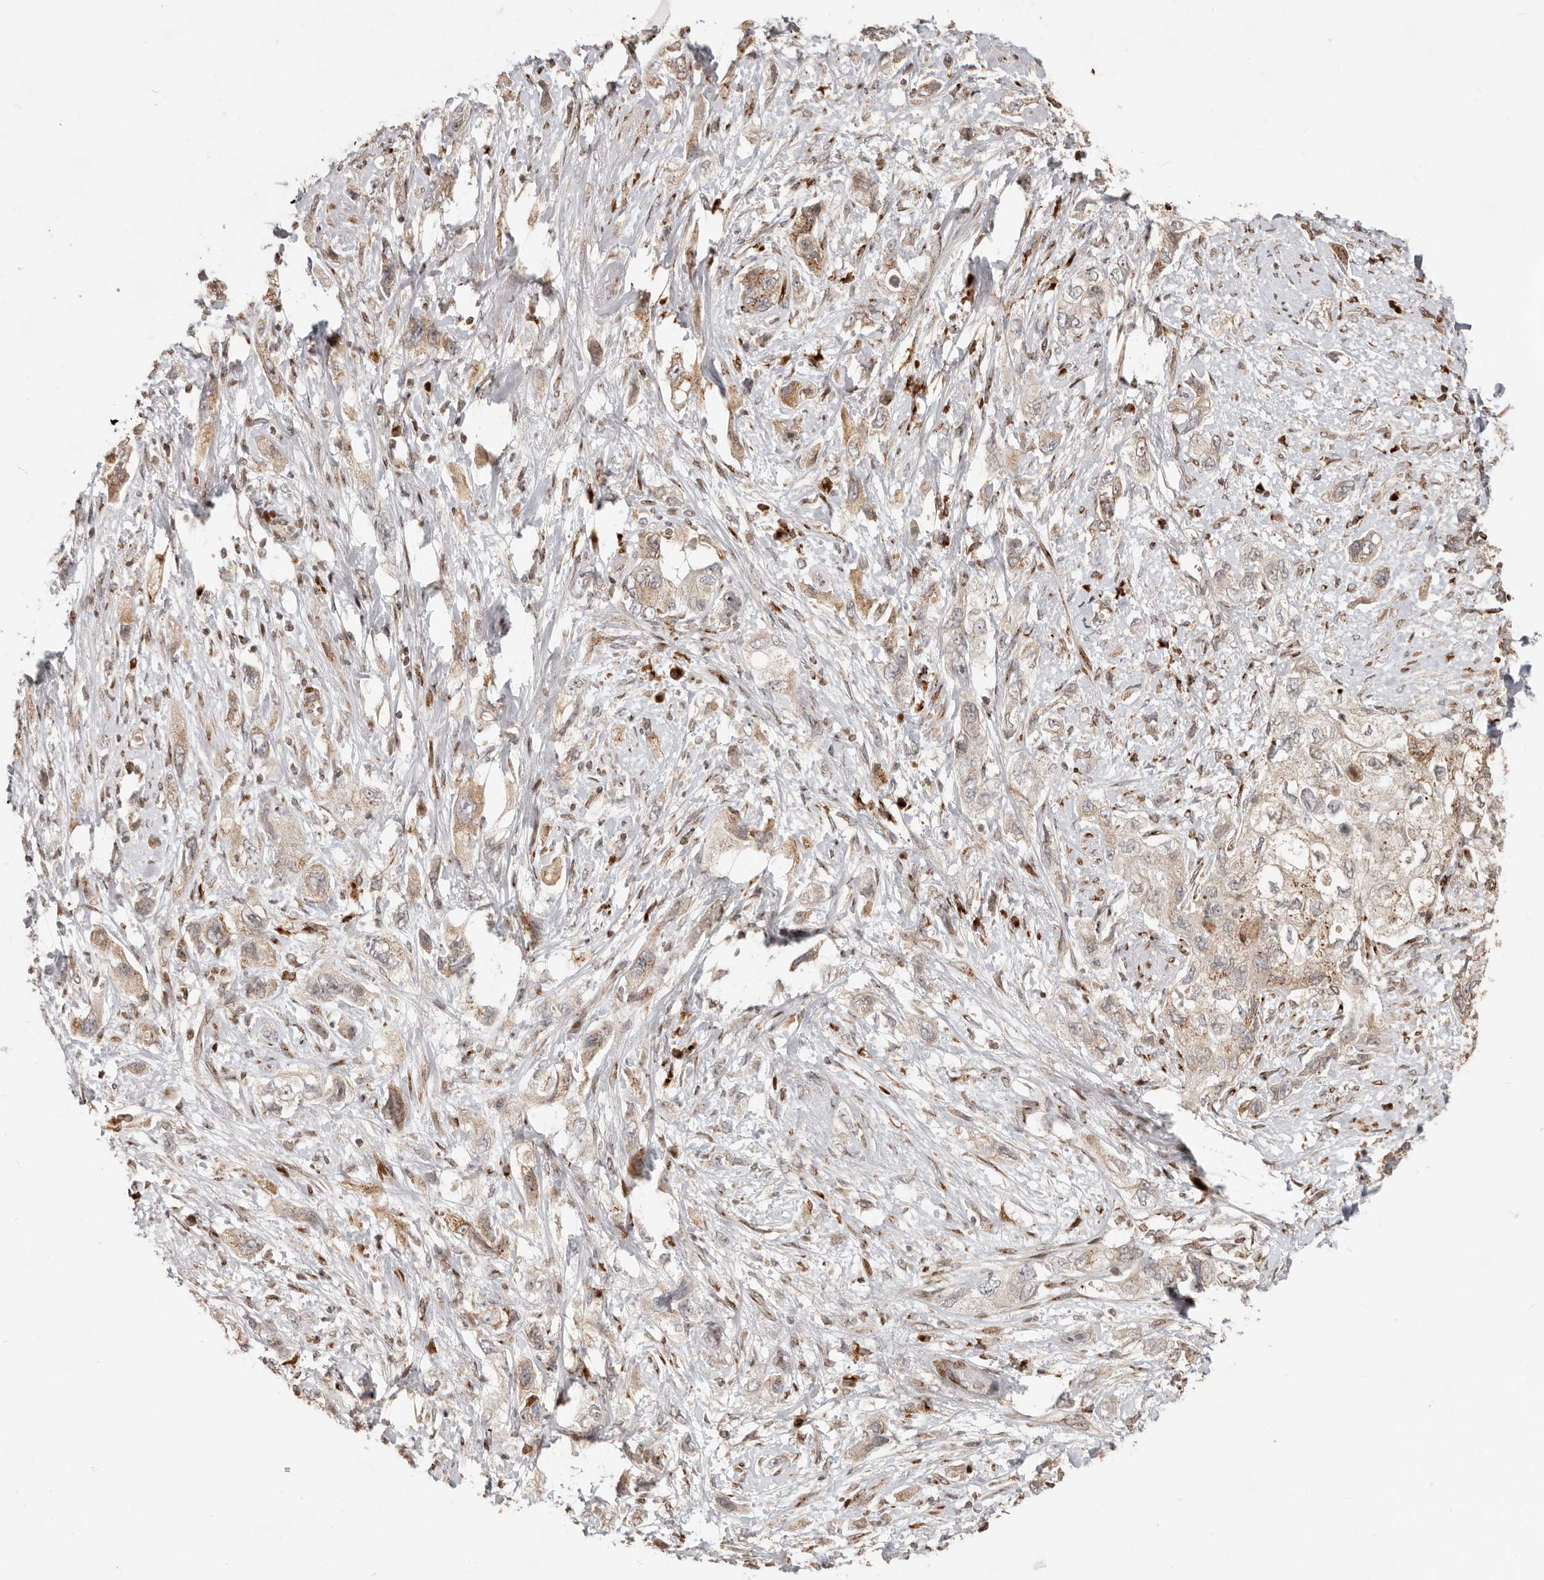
{"staining": {"intensity": "weak", "quantity": "25%-75%", "location": "cytoplasmic/membranous,nuclear"}, "tissue": "pancreatic cancer", "cell_type": "Tumor cells", "image_type": "cancer", "snomed": [{"axis": "morphology", "description": "Adenocarcinoma, NOS"}, {"axis": "topography", "description": "Pancreas"}], "caption": "Pancreatic cancer stained with a brown dye displays weak cytoplasmic/membranous and nuclear positive positivity in about 25%-75% of tumor cells.", "gene": "TRIM4", "patient": {"sex": "female", "age": 73}}